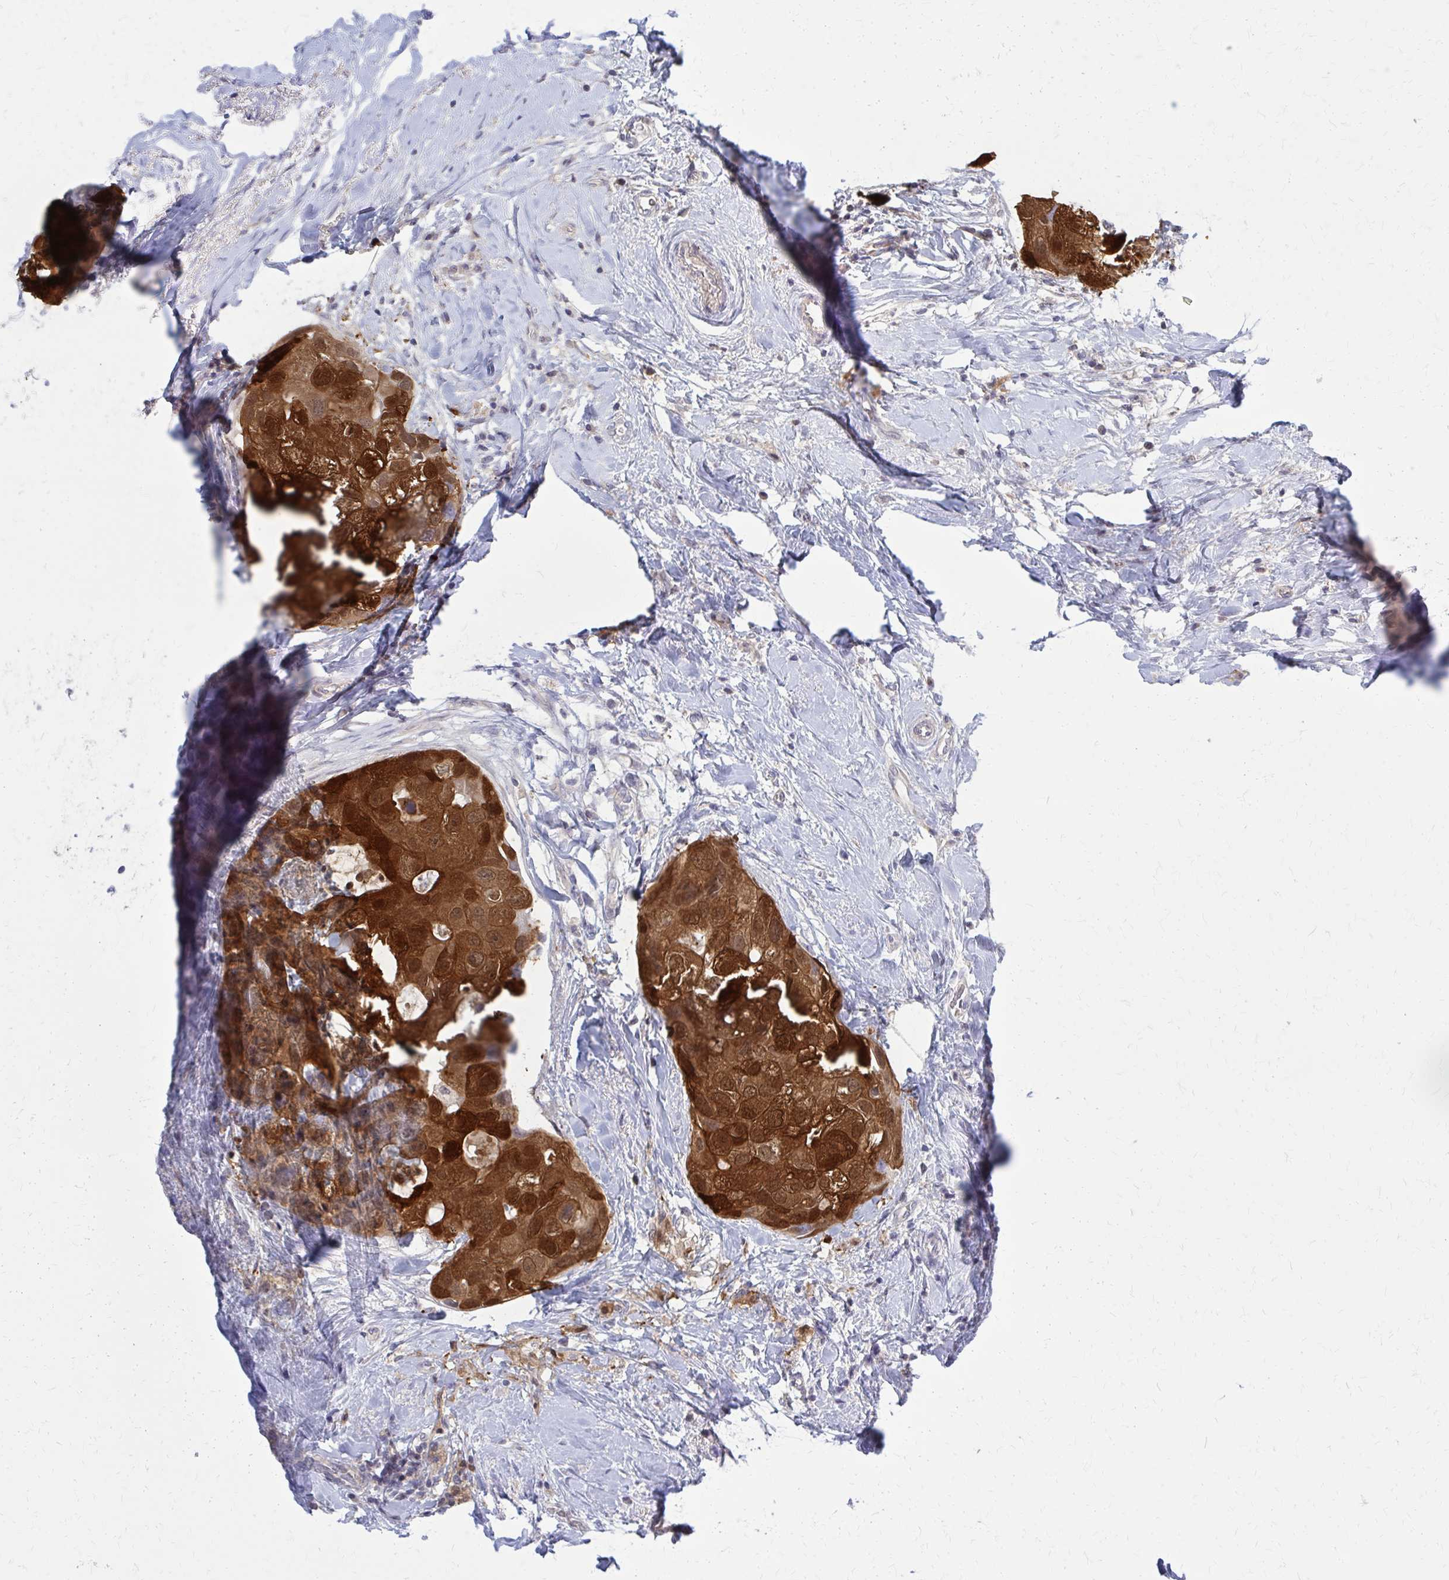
{"staining": {"intensity": "strong", "quantity": ">75%", "location": "cytoplasmic/membranous"}, "tissue": "breast cancer", "cell_type": "Tumor cells", "image_type": "cancer", "snomed": [{"axis": "morphology", "description": "Duct carcinoma"}, {"axis": "topography", "description": "Breast"}], "caption": "Invasive ductal carcinoma (breast) stained for a protein (brown) shows strong cytoplasmic/membranous positive positivity in about >75% of tumor cells.", "gene": "DBI", "patient": {"sex": "female", "age": 43}}